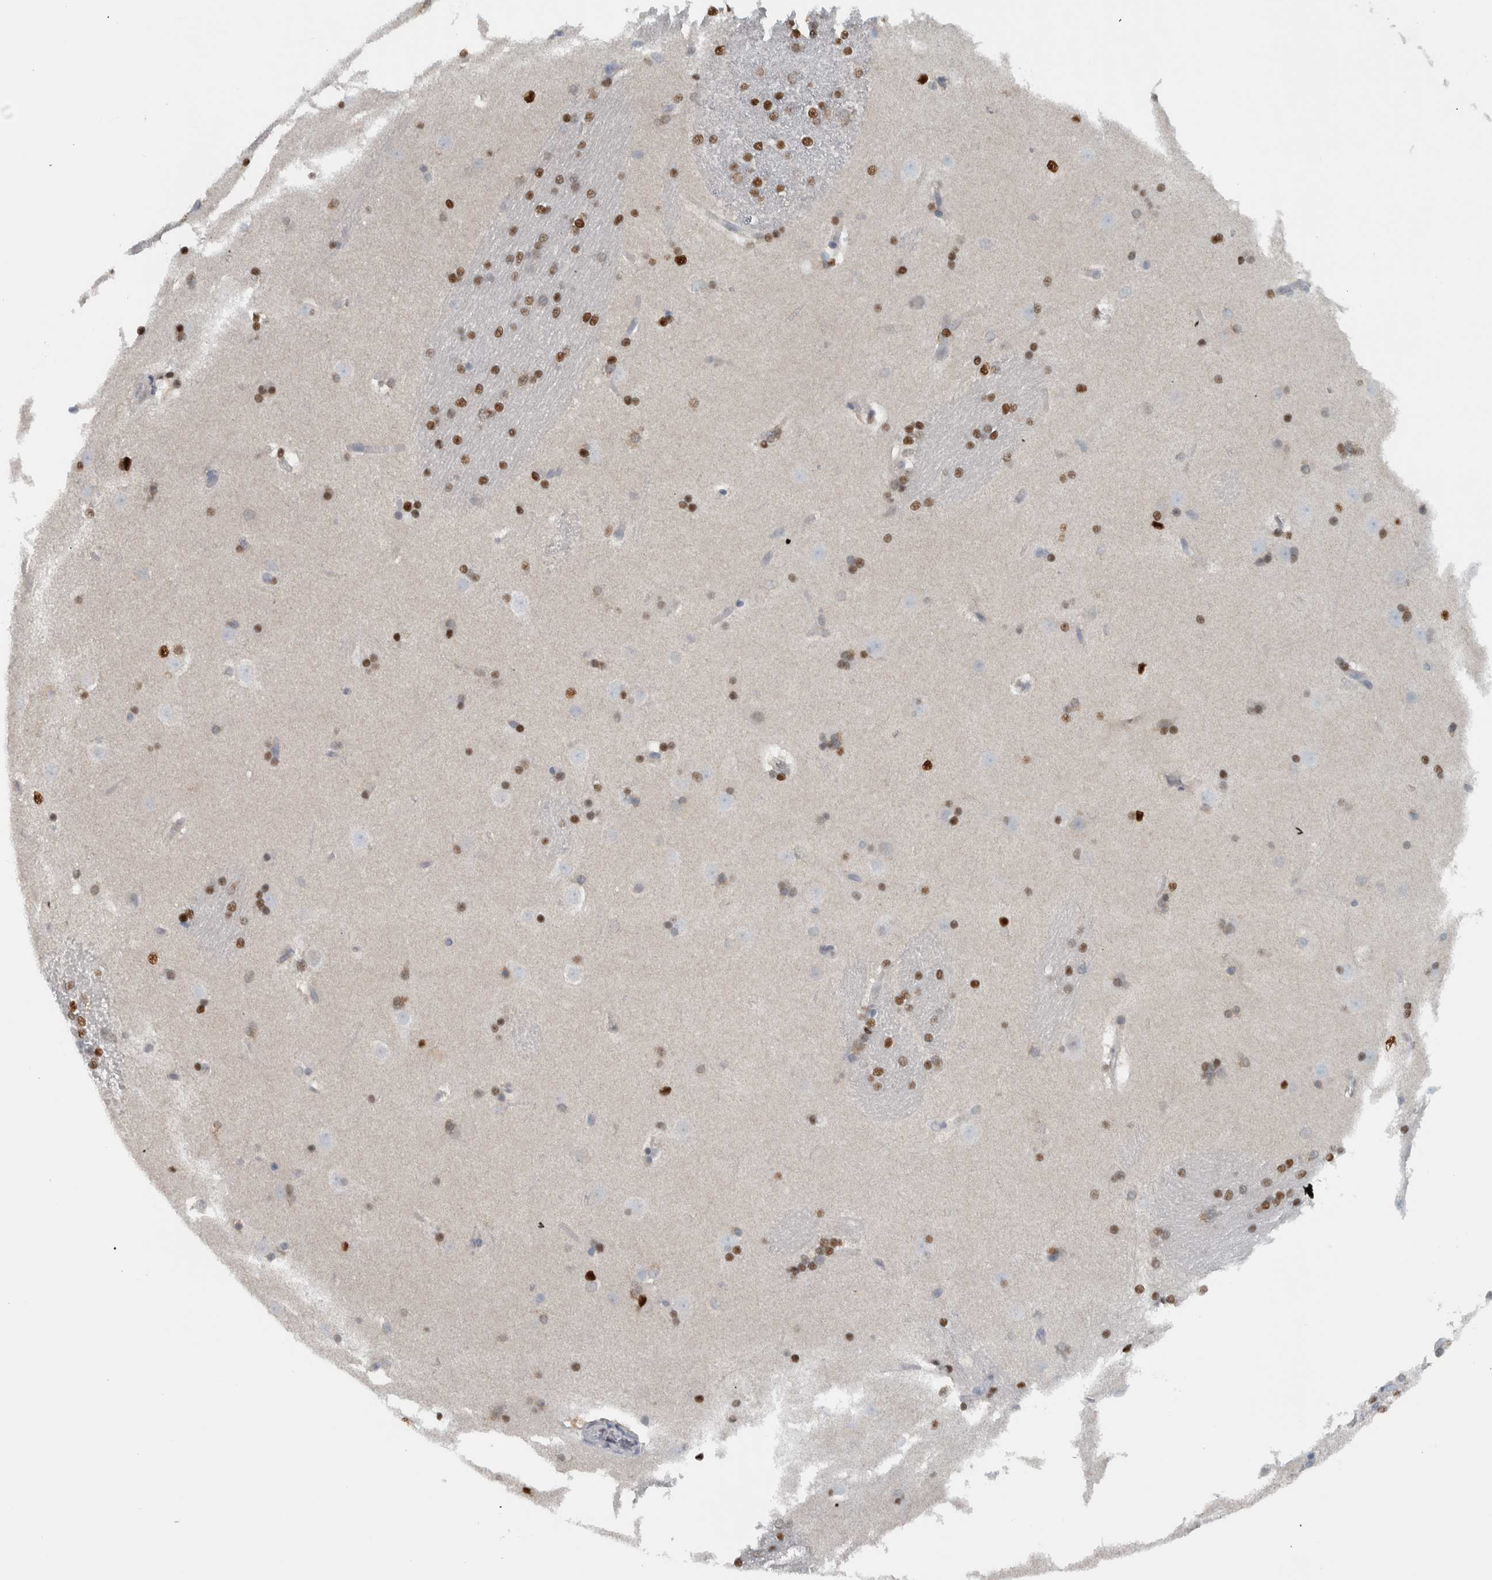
{"staining": {"intensity": "strong", "quantity": "25%-75%", "location": "nuclear"}, "tissue": "caudate", "cell_type": "Glial cells", "image_type": "normal", "snomed": [{"axis": "morphology", "description": "Normal tissue, NOS"}, {"axis": "topography", "description": "Lateral ventricle wall"}], "caption": "The photomicrograph displays staining of normal caudate, revealing strong nuclear protein expression (brown color) within glial cells.", "gene": "ADPRM", "patient": {"sex": "female", "age": 19}}